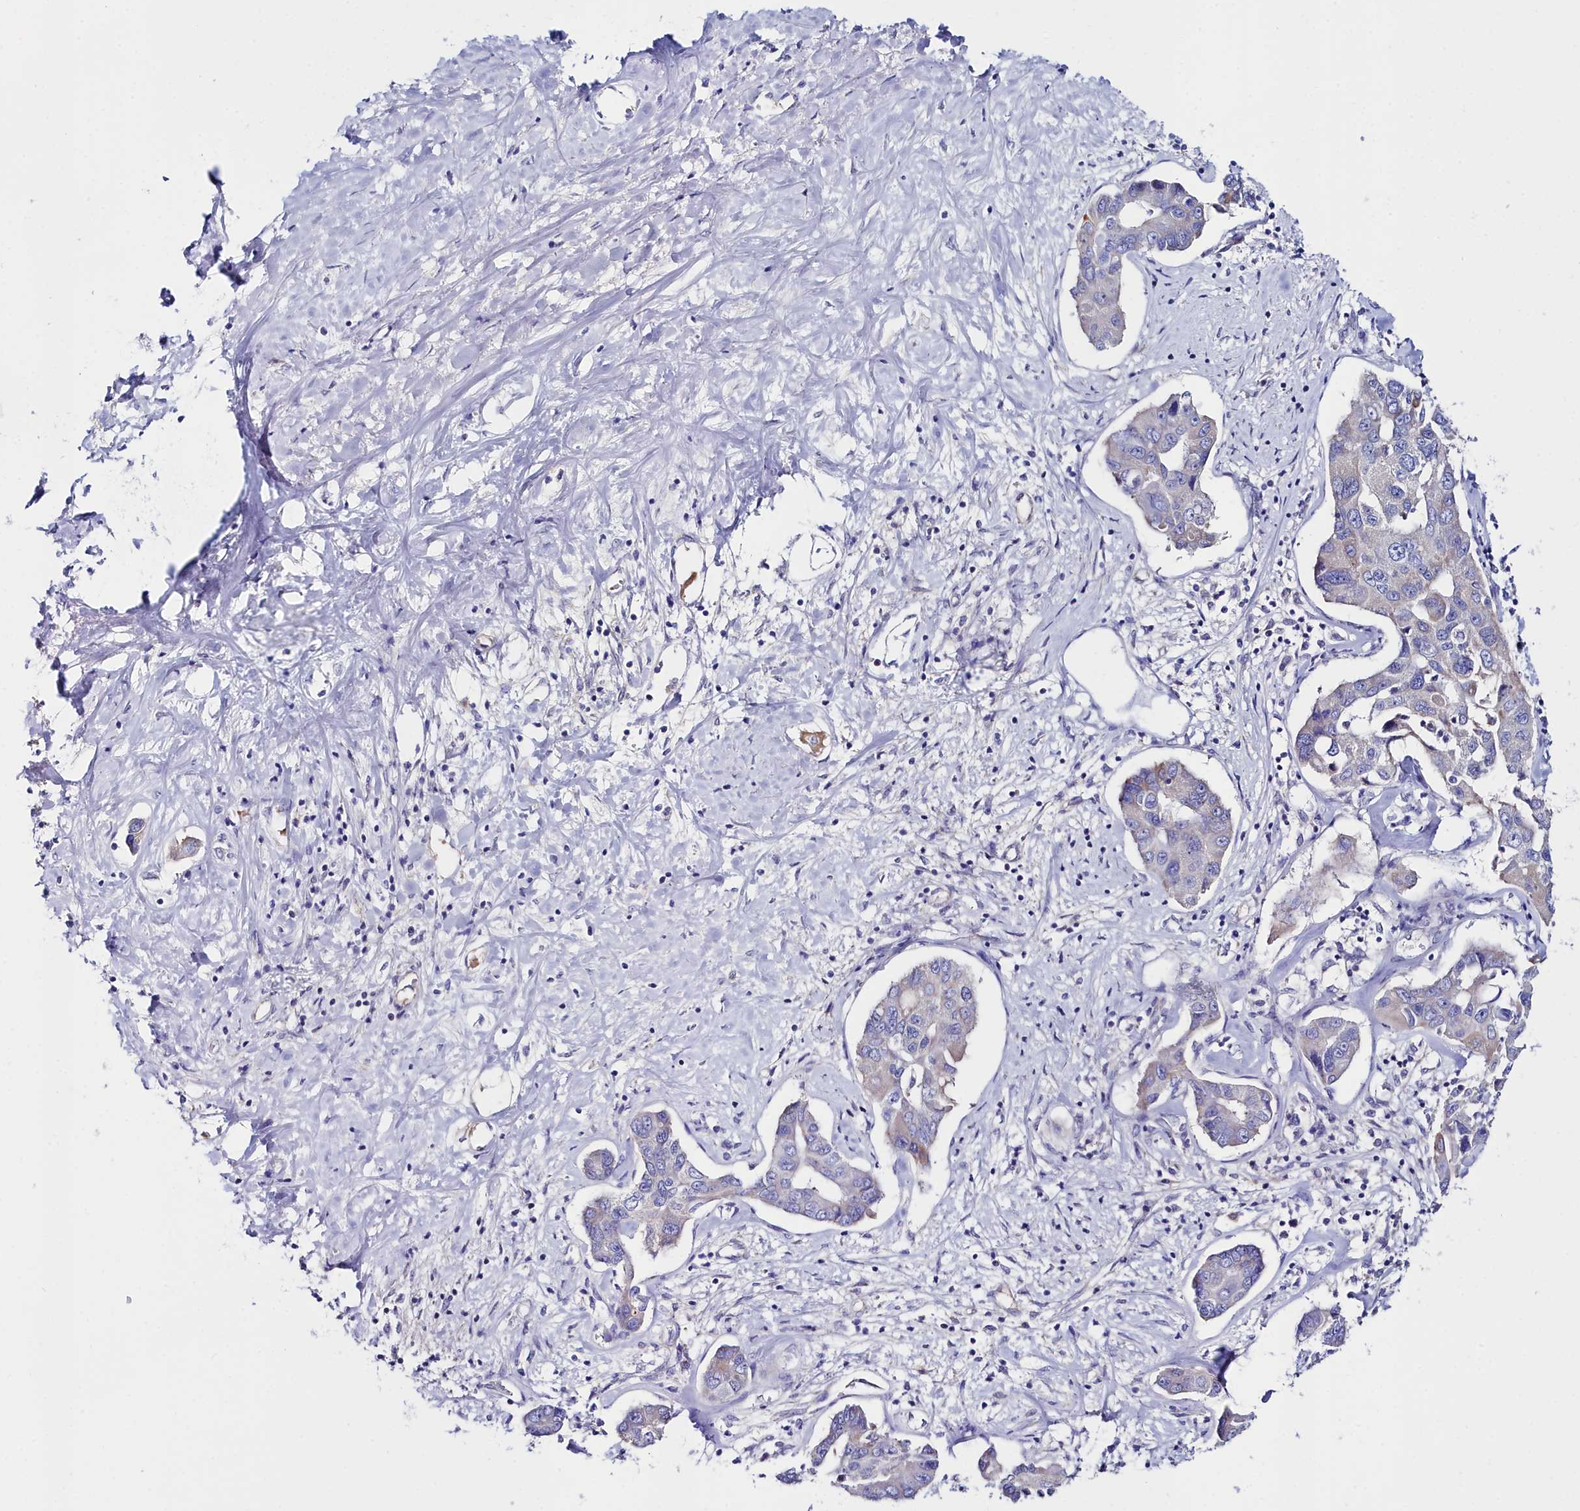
{"staining": {"intensity": "negative", "quantity": "none", "location": "none"}, "tissue": "liver cancer", "cell_type": "Tumor cells", "image_type": "cancer", "snomed": [{"axis": "morphology", "description": "Cholangiocarcinoma"}, {"axis": "topography", "description": "Liver"}], "caption": "A photomicrograph of liver cancer stained for a protein demonstrates no brown staining in tumor cells.", "gene": "SLC49A3", "patient": {"sex": "male", "age": 59}}